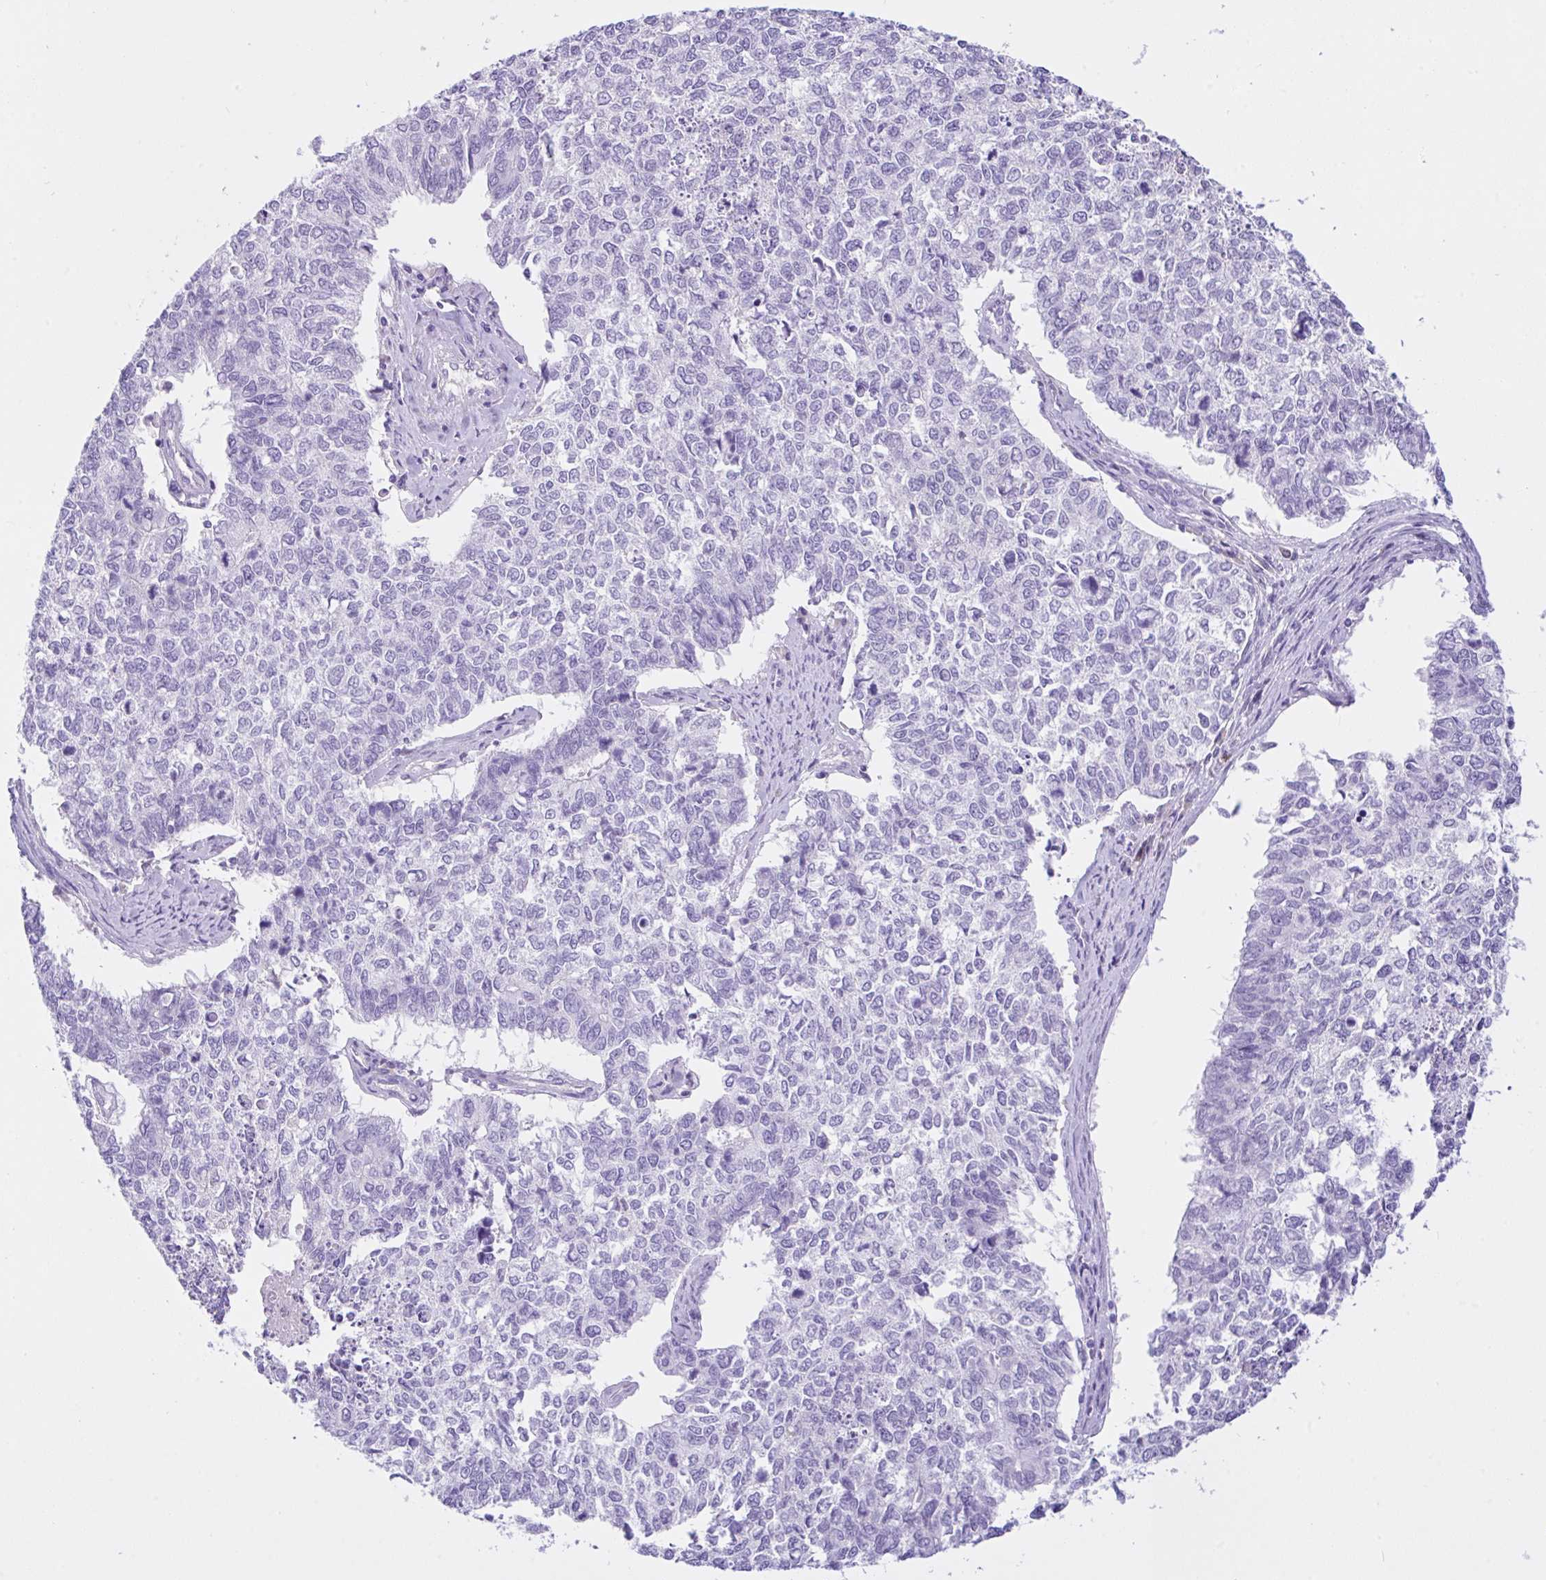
{"staining": {"intensity": "negative", "quantity": "none", "location": "none"}, "tissue": "cervical cancer", "cell_type": "Tumor cells", "image_type": "cancer", "snomed": [{"axis": "morphology", "description": "Adenocarcinoma, NOS"}, {"axis": "topography", "description": "Cervix"}], "caption": "The image demonstrates no staining of tumor cells in cervical cancer (adenocarcinoma).", "gene": "NCF1", "patient": {"sex": "female", "age": 63}}